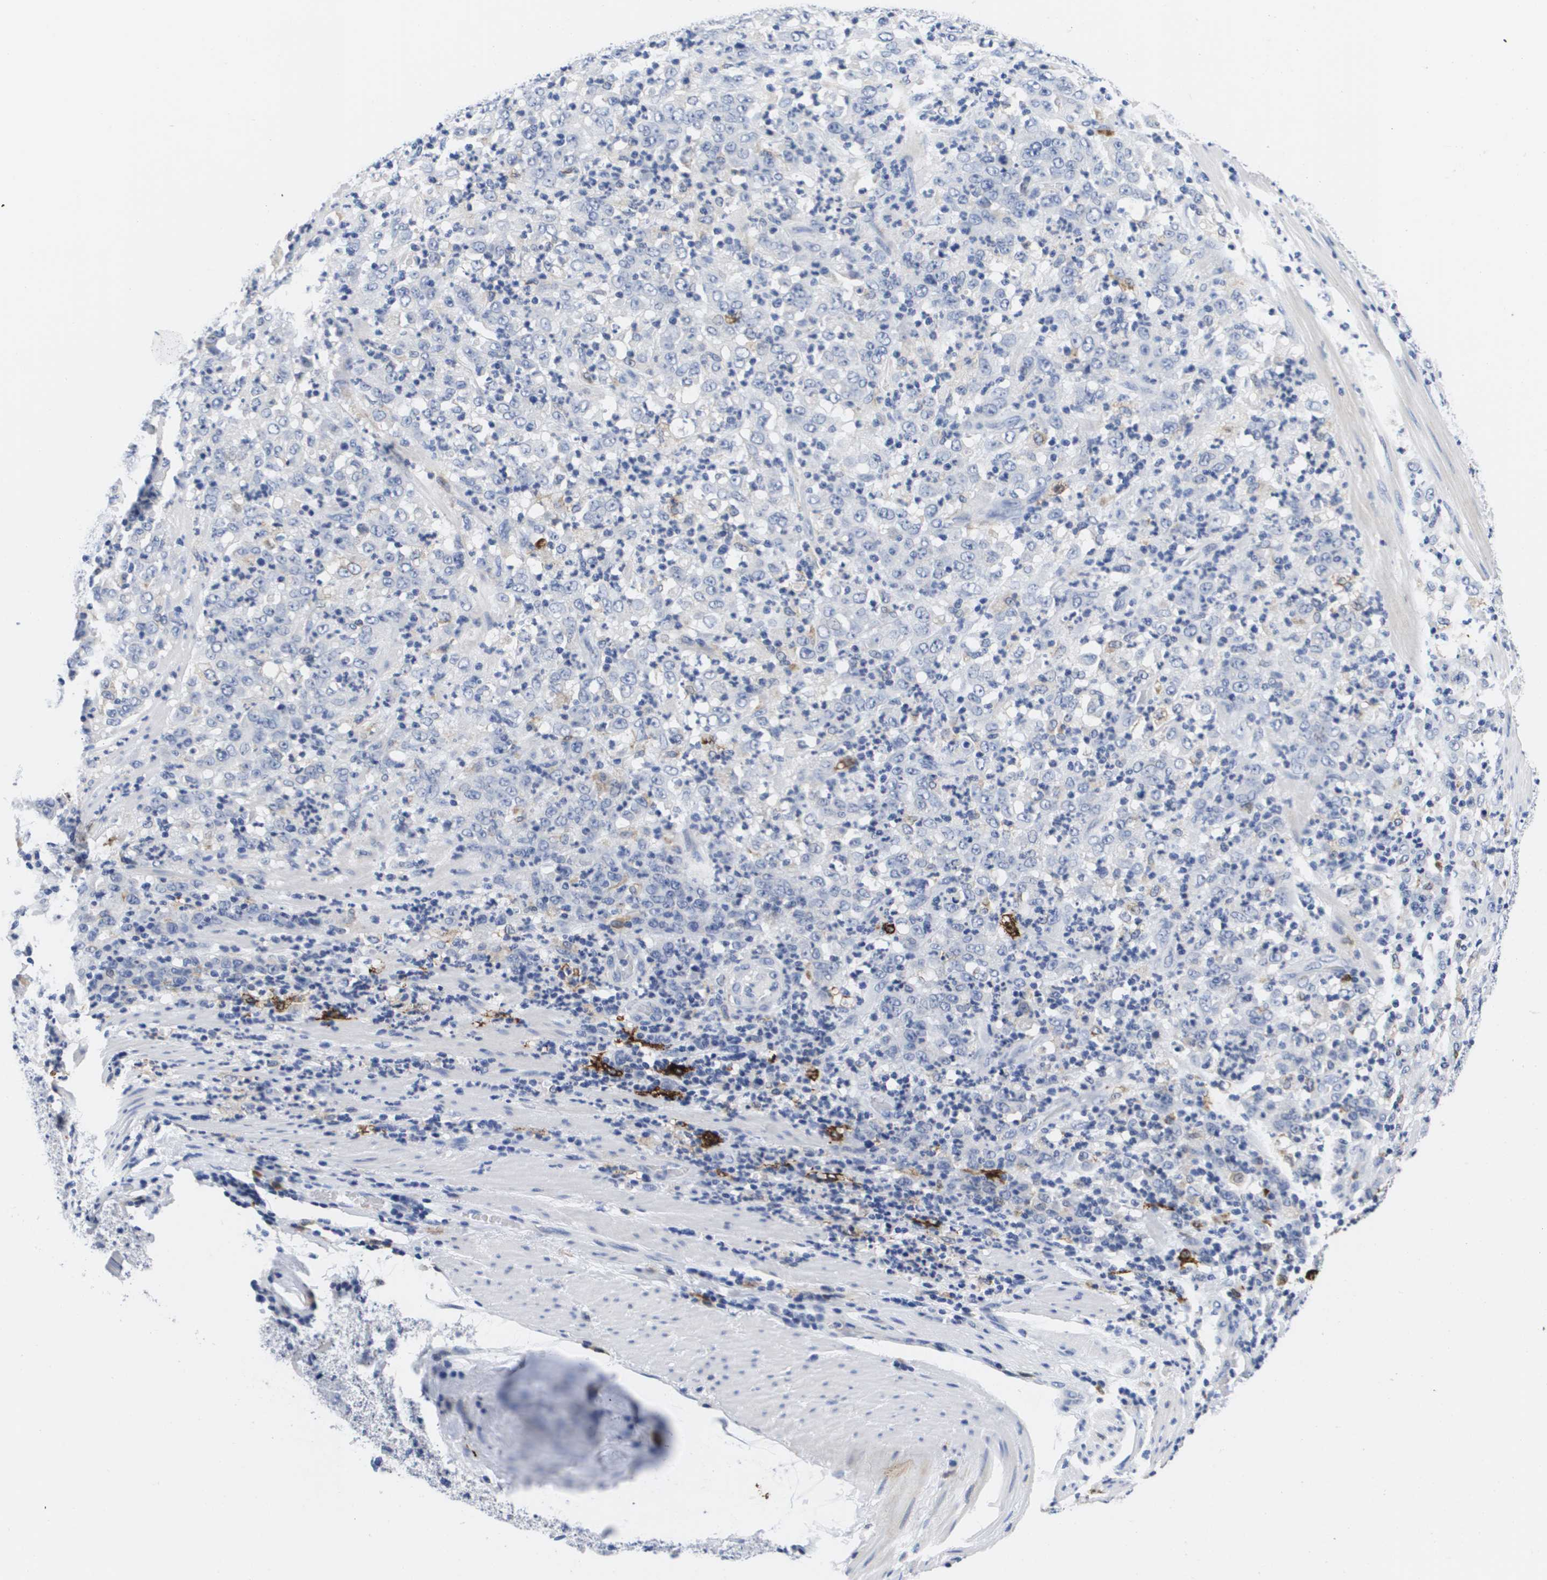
{"staining": {"intensity": "negative", "quantity": "none", "location": "none"}, "tissue": "stomach cancer", "cell_type": "Tumor cells", "image_type": "cancer", "snomed": [{"axis": "morphology", "description": "Adenocarcinoma, NOS"}, {"axis": "topography", "description": "Stomach, lower"}], "caption": "Photomicrograph shows no significant protein staining in tumor cells of stomach adenocarcinoma.", "gene": "HMOX1", "patient": {"sex": "female", "age": 71}}